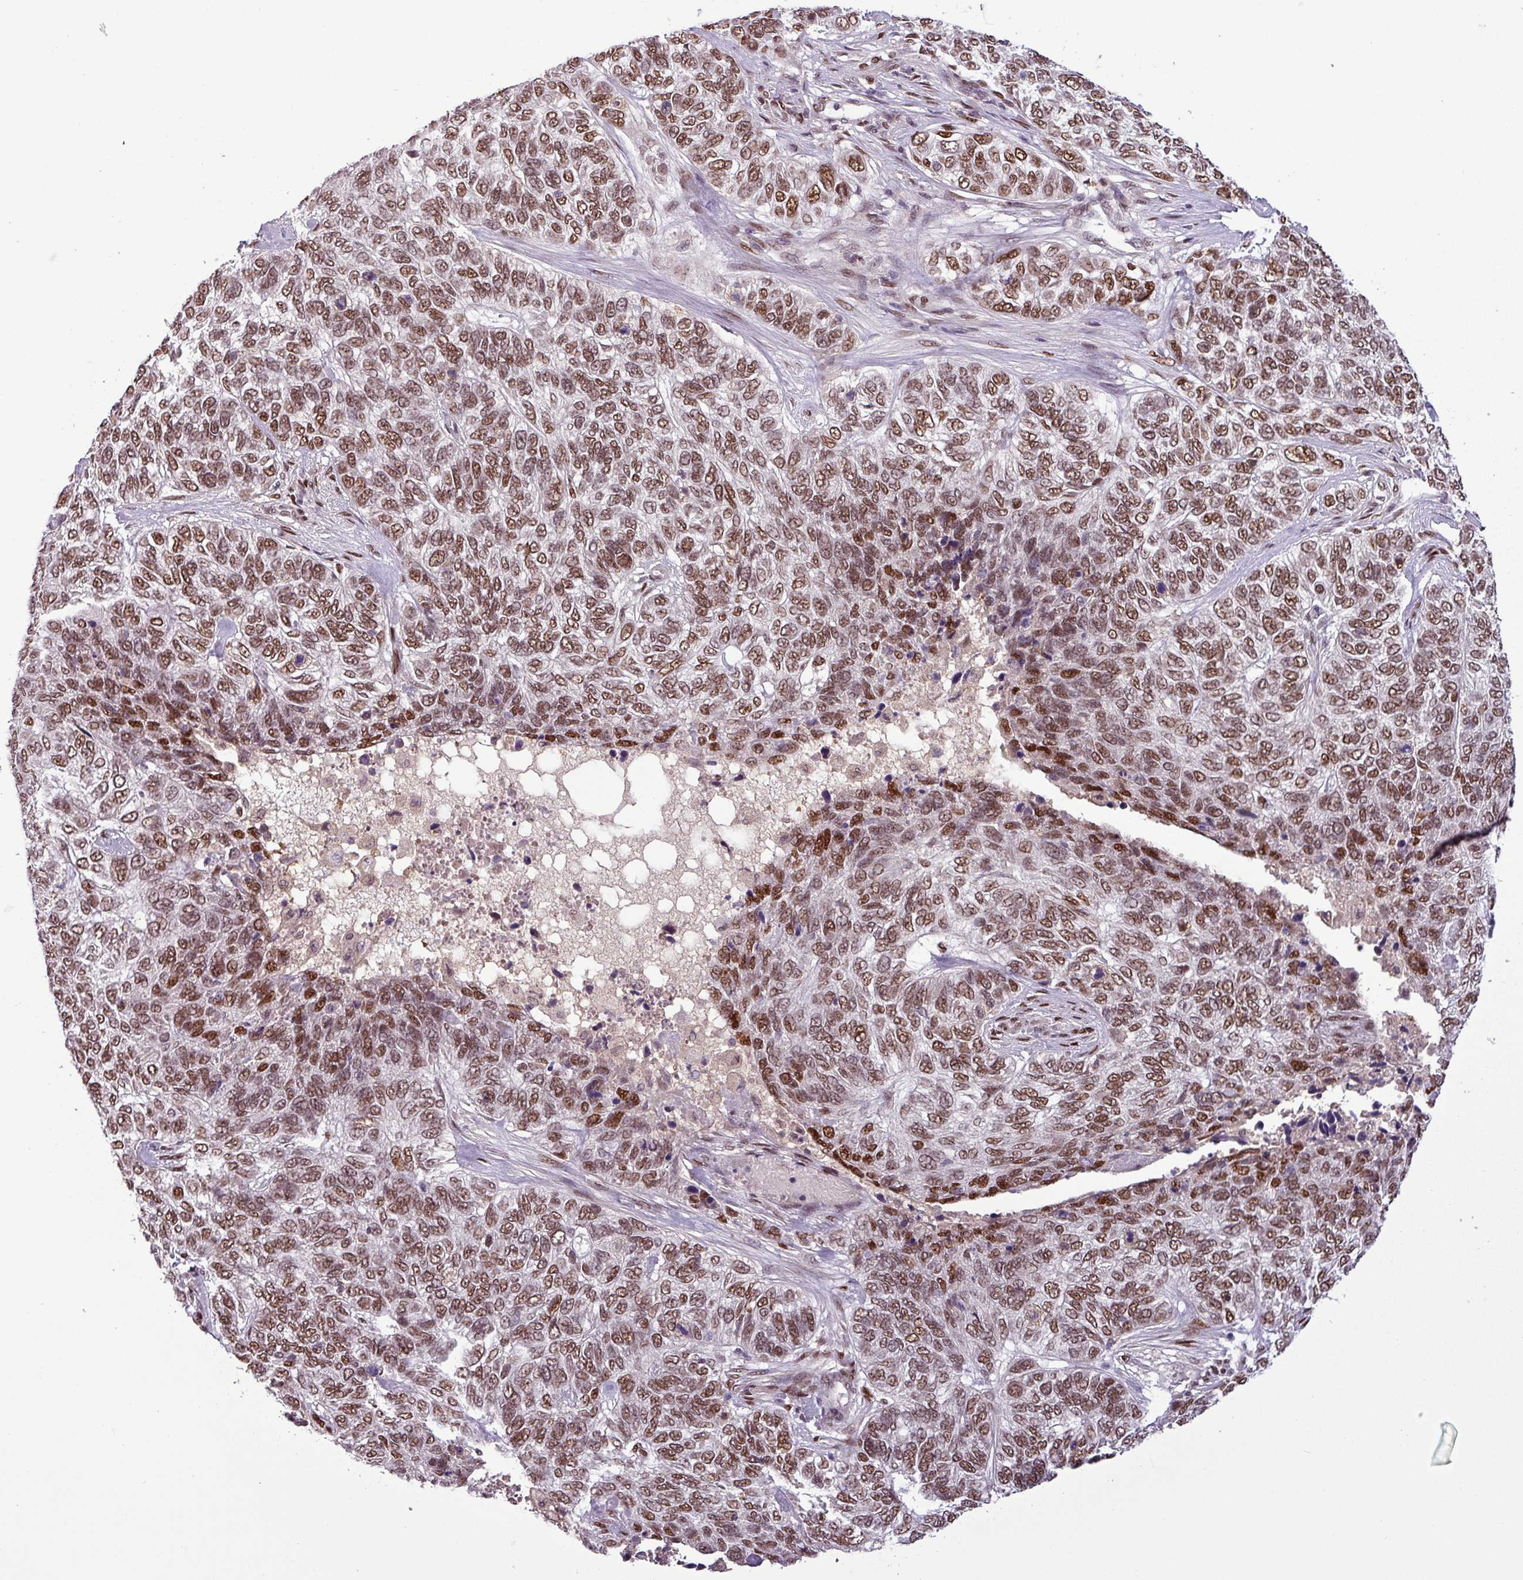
{"staining": {"intensity": "moderate", "quantity": ">75%", "location": "nuclear"}, "tissue": "skin cancer", "cell_type": "Tumor cells", "image_type": "cancer", "snomed": [{"axis": "morphology", "description": "Basal cell carcinoma"}, {"axis": "topography", "description": "Skin"}], "caption": "Basal cell carcinoma (skin) stained with DAB immunohistochemistry displays medium levels of moderate nuclear staining in about >75% of tumor cells.", "gene": "IRF2BPL", "patient": {"sex": "female", "age": 65}}